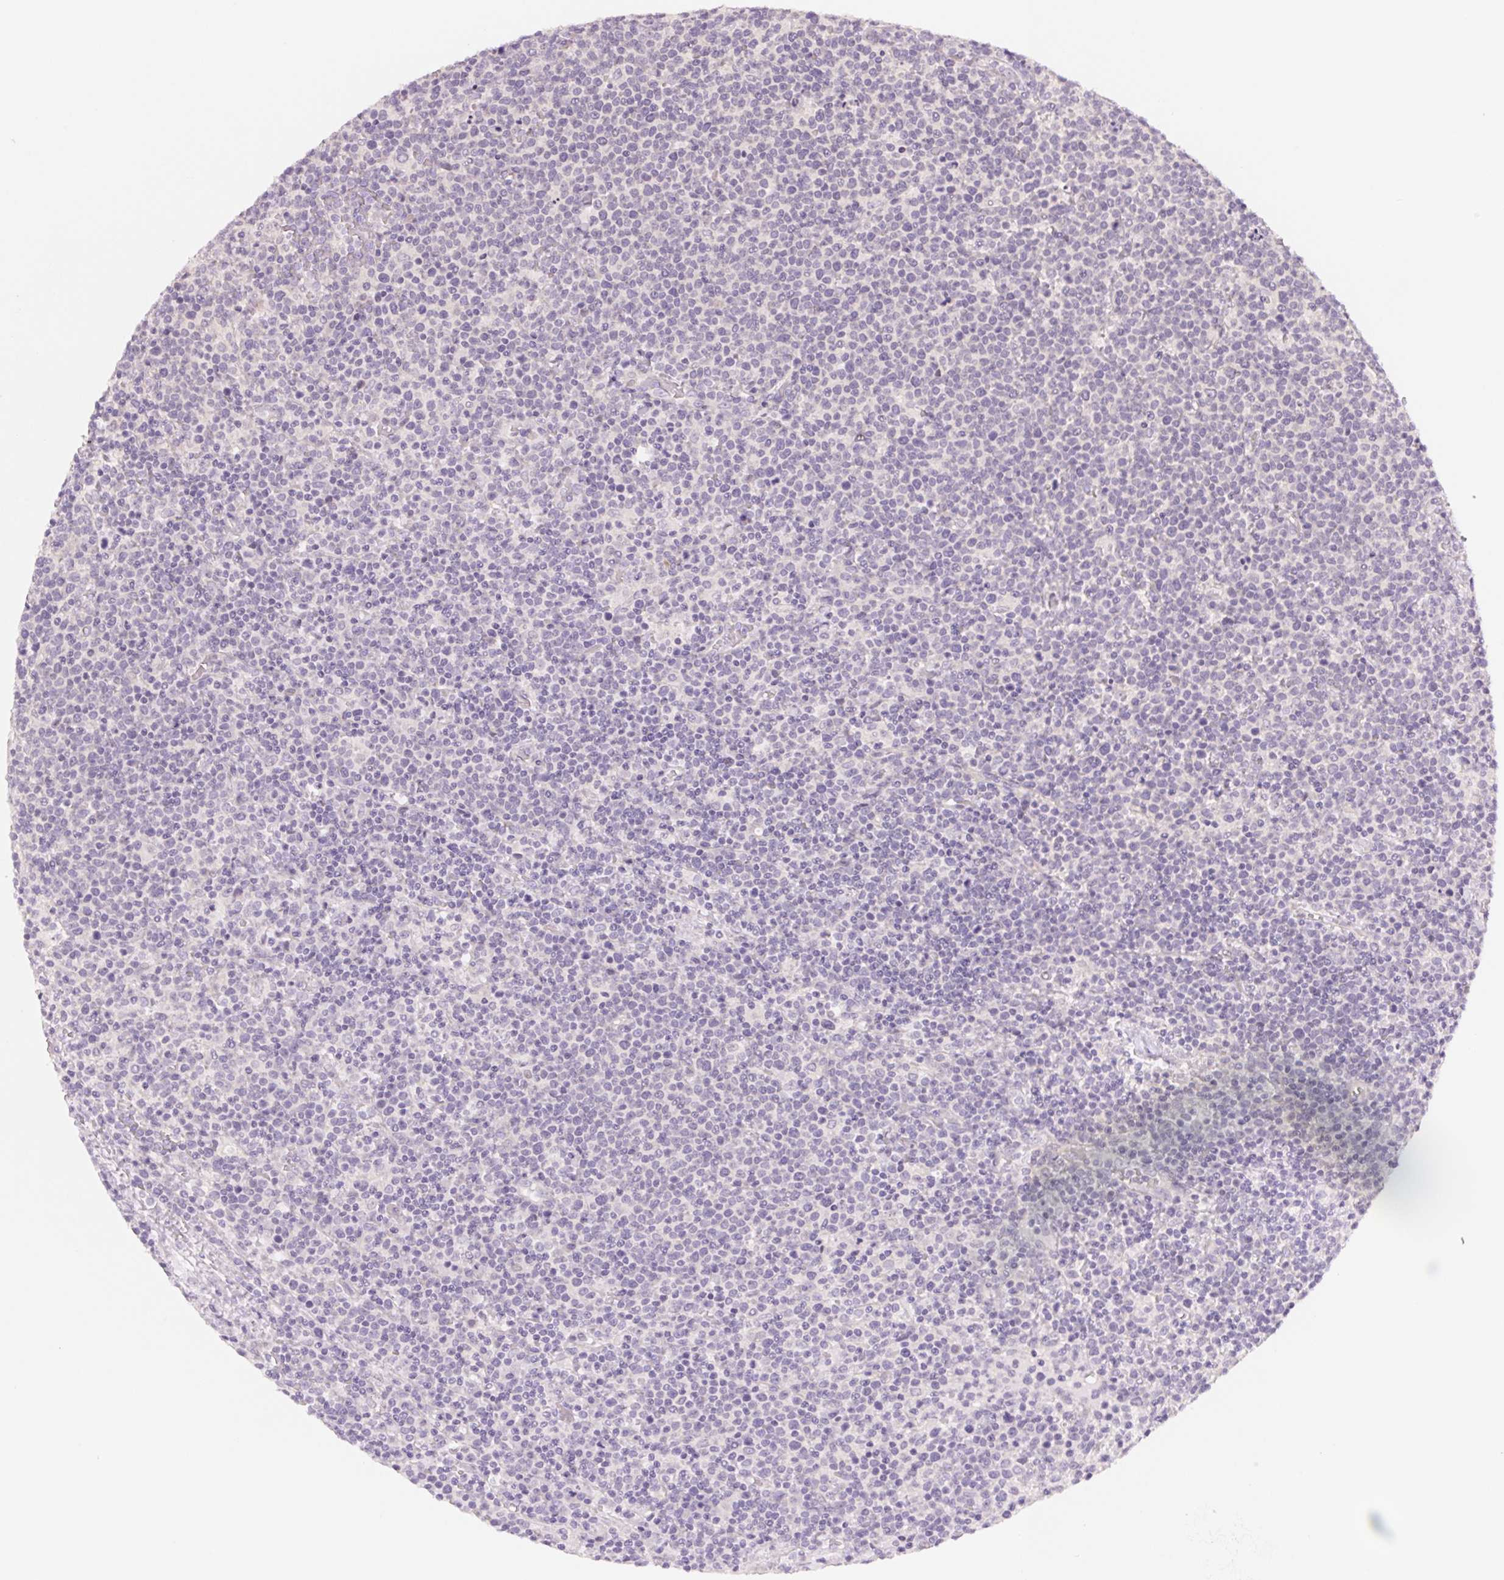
{"staining": {"intensity": "negative", "quantity": "none", "location": "none"}, "tissue": "lymphoma", "cell_type": "Tumor cells", "image_type": "cancer", "snomed": [{"axis": "morphology", "description": "Malignant lymphoma, non-Hodgkin's type, High grade"}, {"axis": "topography", "description": "Lymph node"}], "caption": "Tumor cells show no significant positivity in high-grade malignant lymphoma, non-Hodgkin's type.", "gene": "CCDC168", "patient": {"sex": "male", "age": 61}}